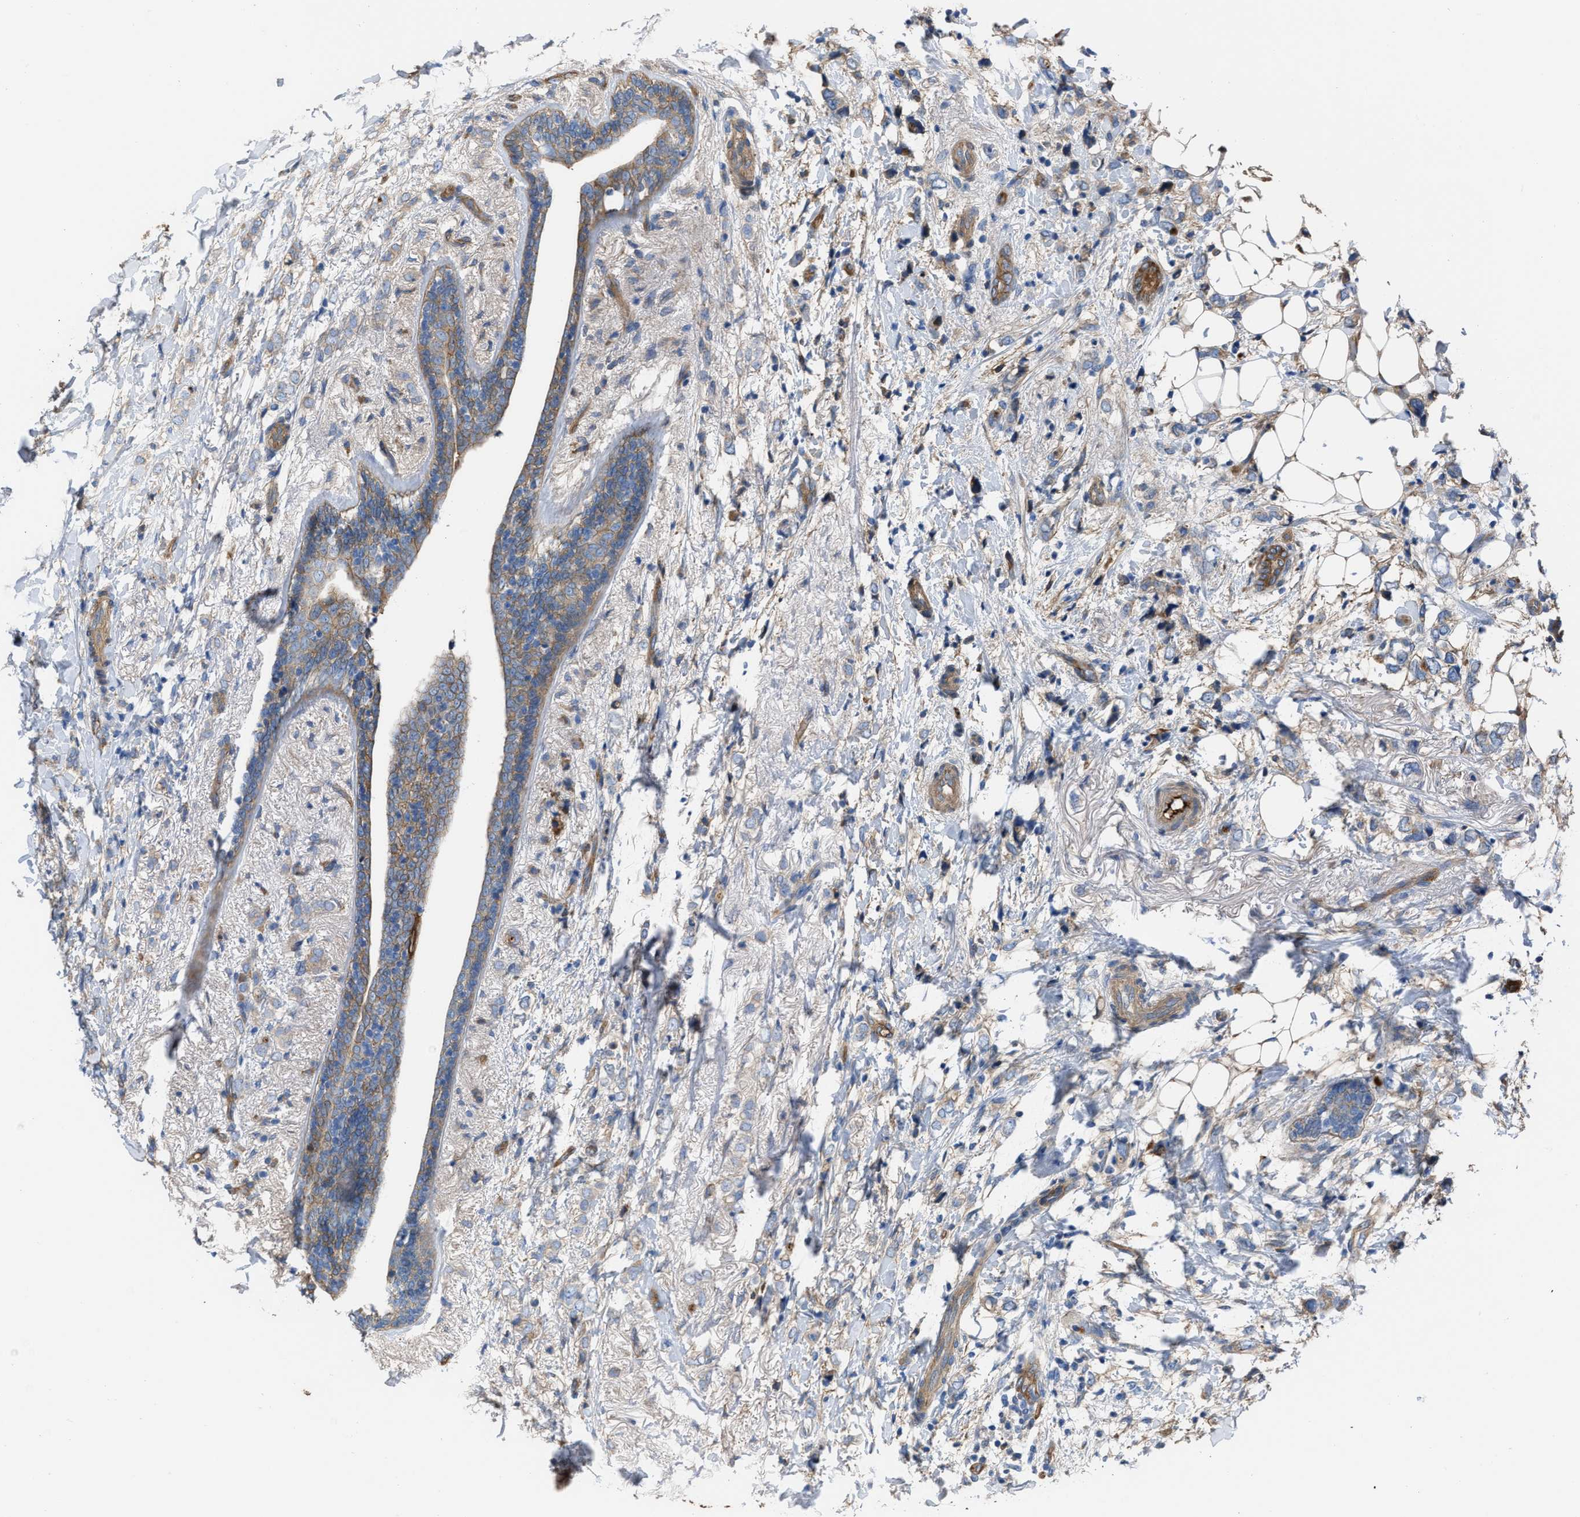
{"staining": {"intensity": "weak", "quantity": "<25%", "location": "cytoplasmic/membranous"}, "tissue": "breast cancer", "cell_type": "Tumor cells", "image_type": "cancer", "snomed": [{"axis": "morphology", "description": "Normal tissue, NOS"}, {"axis": "morphology", "description": "Lobular carcinoma"}, {"axis": "topography", "description": "Breast"}], "caption": "This is an IHC histopathology image of breast cancer. There is no expression in tumor cells.", "gene": "TRIOBP", "patient": {"sex": "female", "age": 47}}